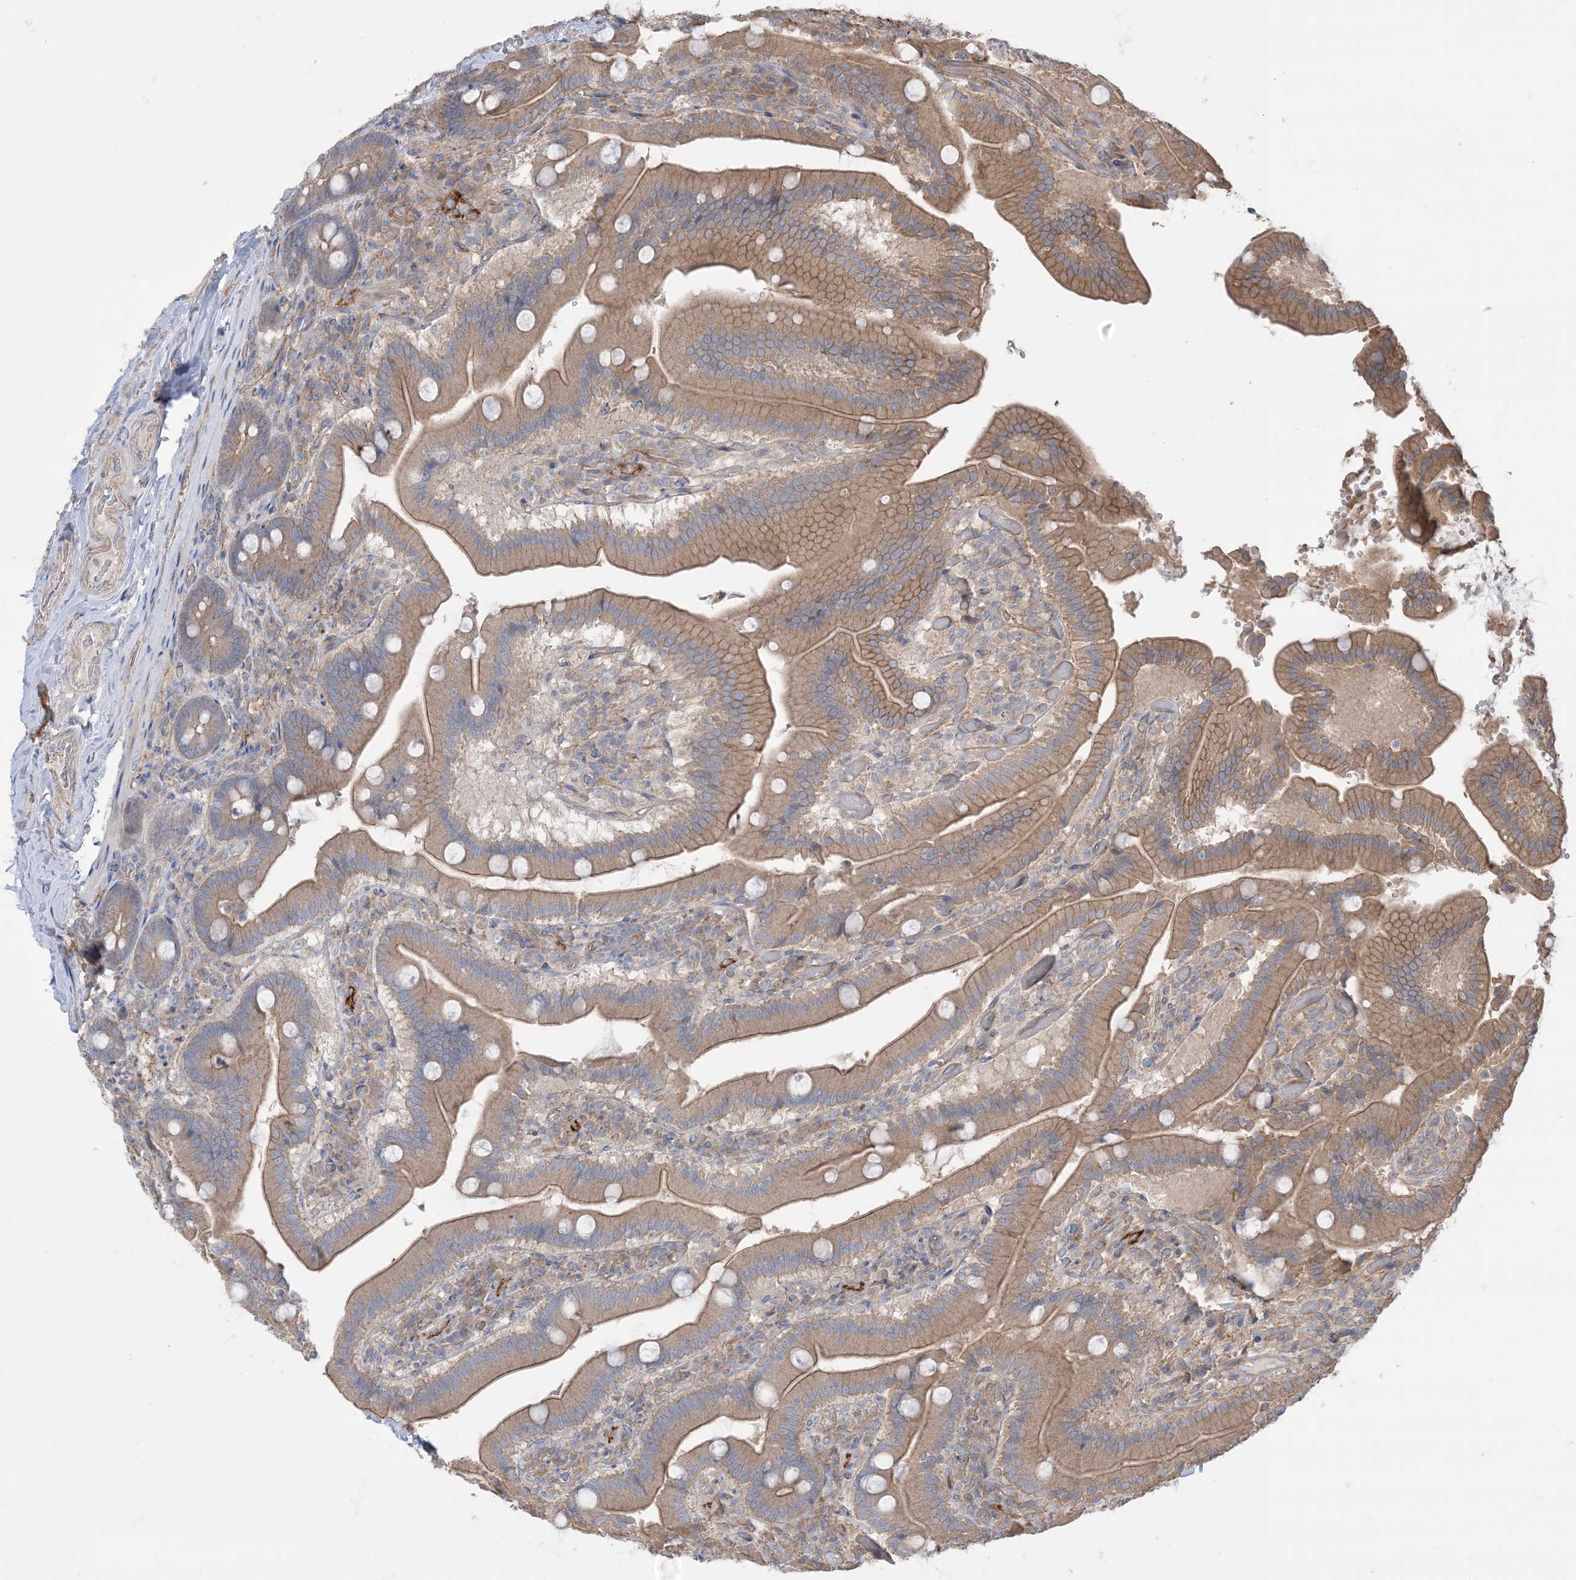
{"staining": {"intensity": "moderate", "quantity": ">75%", "location": "cytoplasmic/membranous"}, "tissue": "duodenum", "cell_type": "Glandular cells", "image_type": "normal", "snomed": [{"axis": "morphology", "description": "Normal tissue, NOS"}, {"axis": "topography", "description": "Duodenum"}], "caption": "Brown immunohistochemical staining in unremarkable duodenum exhibits moderate cytoplasmic/membranous expression in about >75% of glandular cells. (DAB (3,3'-diaminobenzidine) IHC with brightfield microscopy, high magnification).", "gene": "CCNY", "patient": {"sex": "female", "age": 62}}